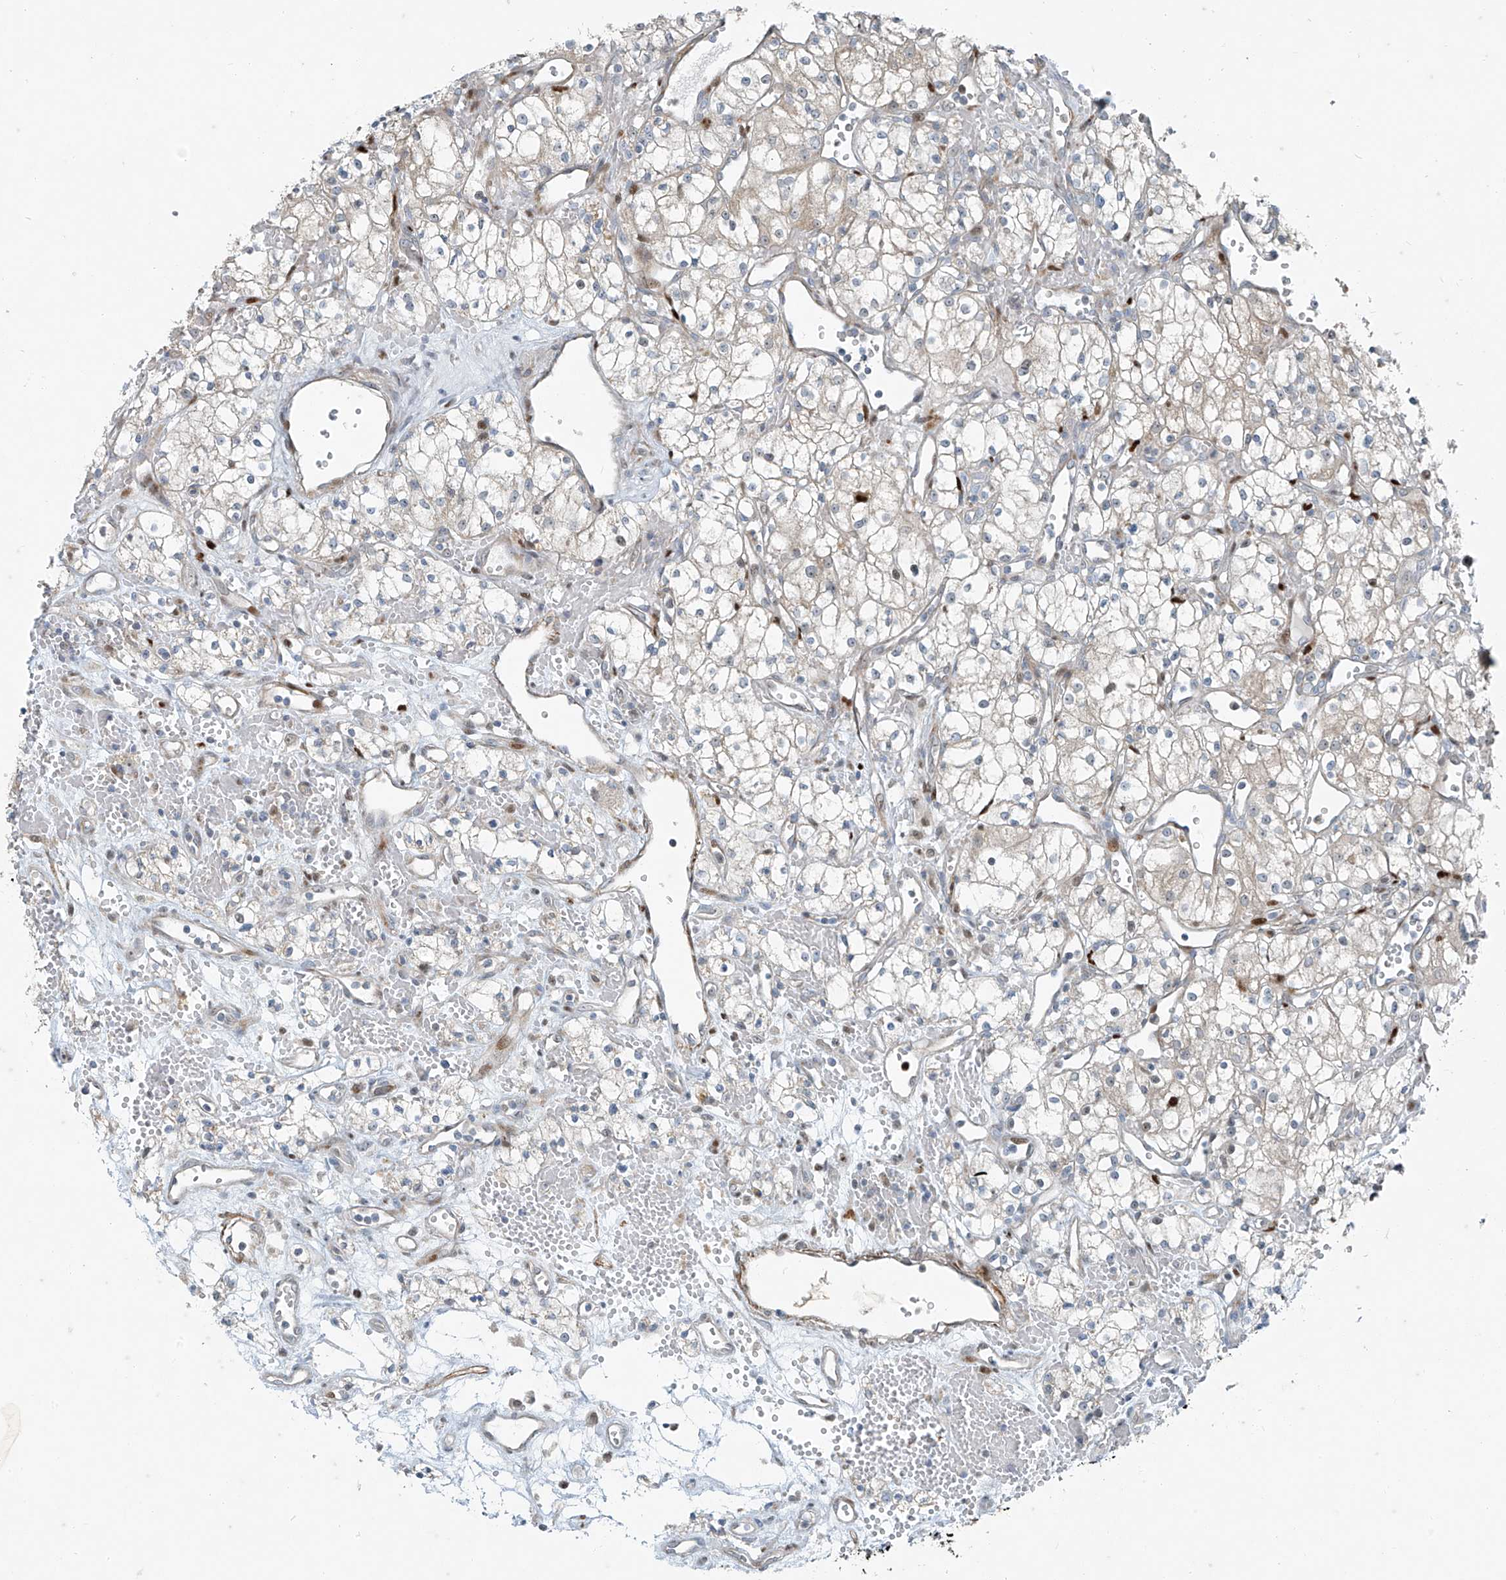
{"staining": {"intensity": "negative", "quantity": "none", "location": "none"}, "tissue": "renal cancer", "cell_type": "Tumor cells", "image_type": "cancer", "snomed": [{"axis": "morphology", "description": "Adenocarcinoma, NOS"}, {"axis": "topography", "description": "Kidney"}], "caption": "Renal cancer (adenocarcinoma) was stained to show a protein in brown. There is no significant positivity in tumor cells.", "gene": "PPCS", "patient": {"sex": "male", "age": 59}}